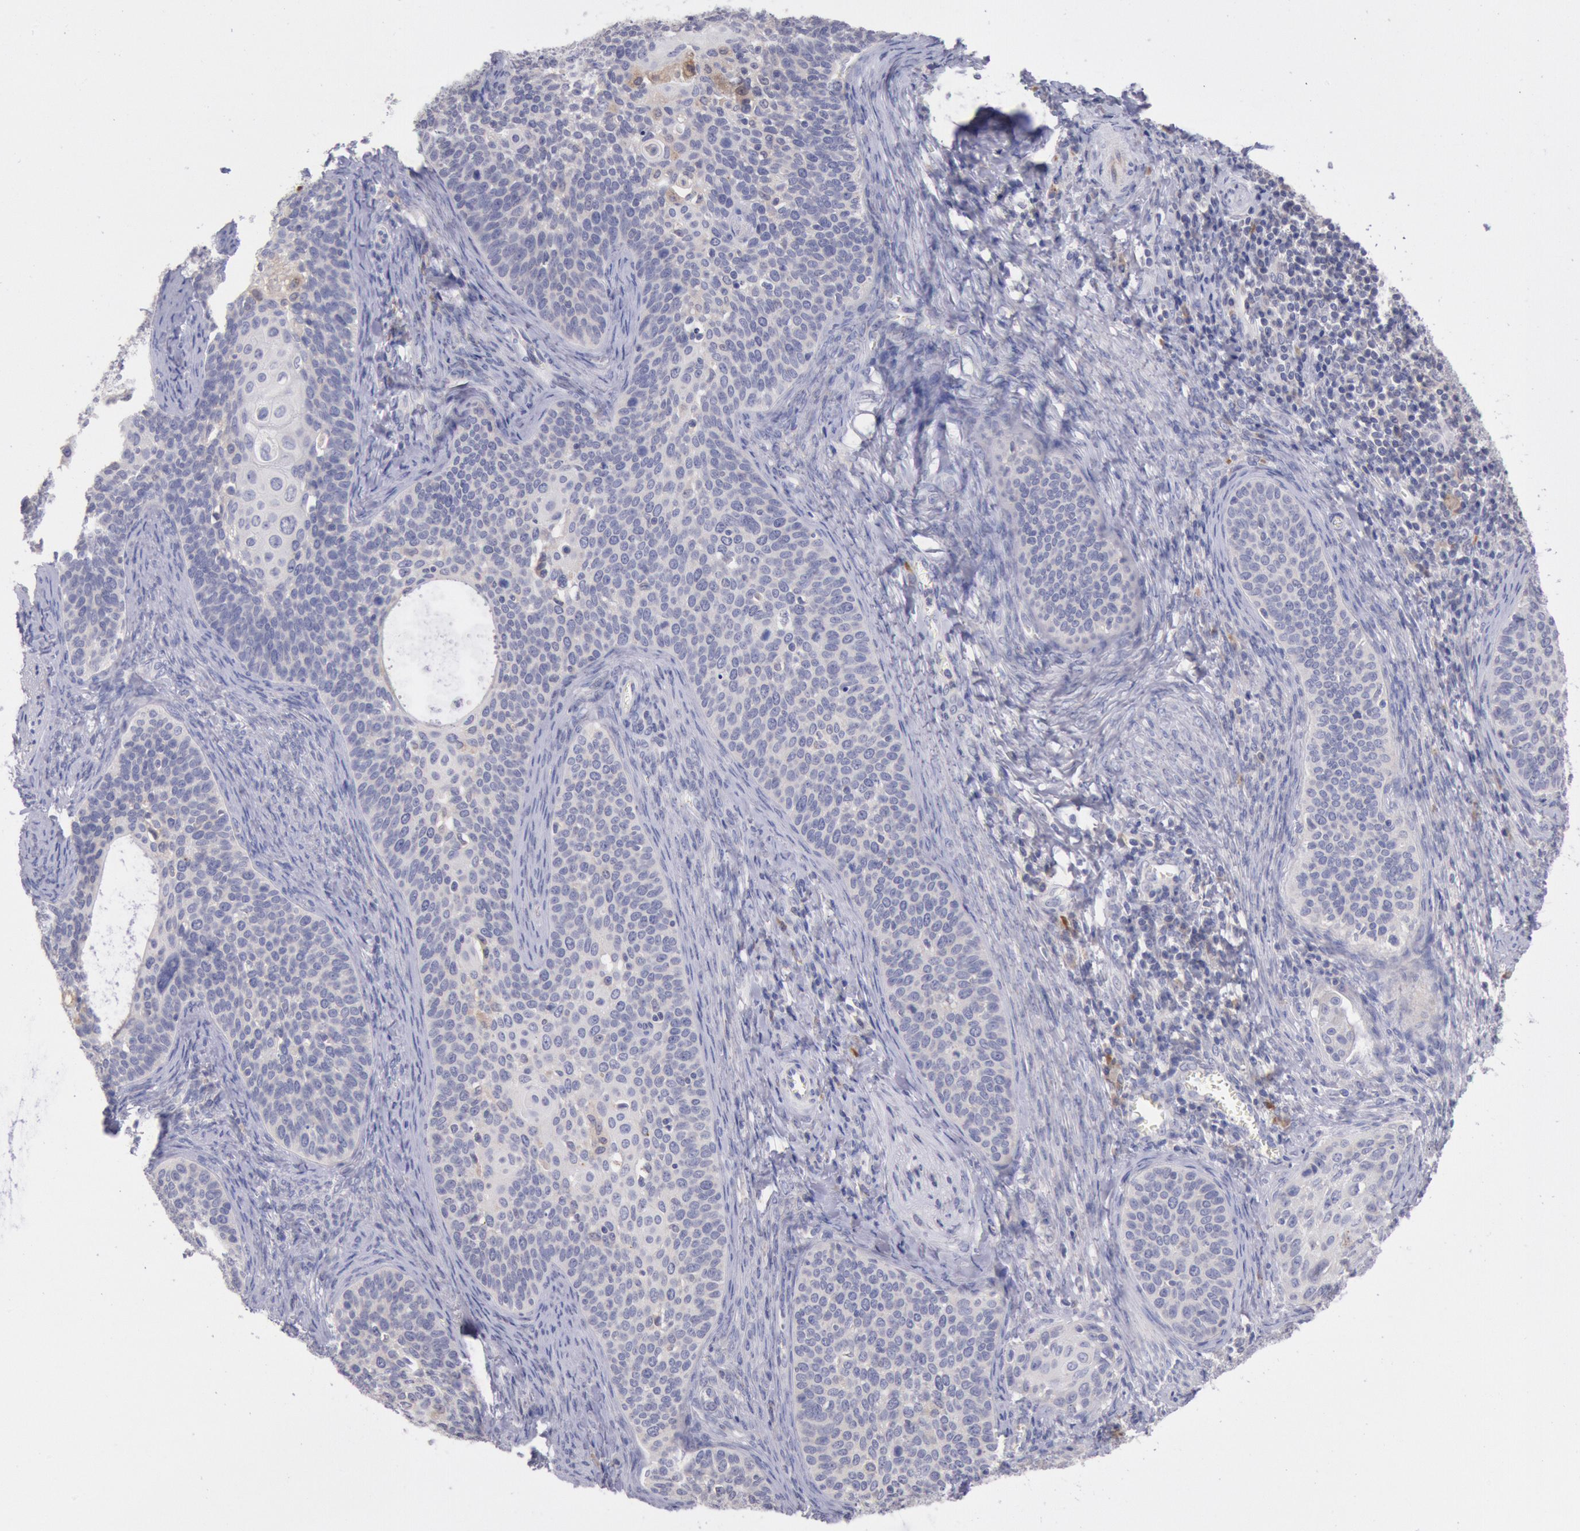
{"staining": {"intensity": "negative", "quantity": "none", "location": "none"}, "tissue": "cervical cancer", "cell_type": "Tumor cells", "image_type": "cancer", "snomed": [{"axis": "morphology", "description": "Squamous cell carcinoma, NOS"}, {"axis": "topography", "description": "Cervix"}], "caption": "The immunohistochemistry image has no significant expression in tumor cells of cervical squamous cell carcinoma tissue.", "gene": "GAL3ST1", "patient": {"sex": "female", "age": 33}}